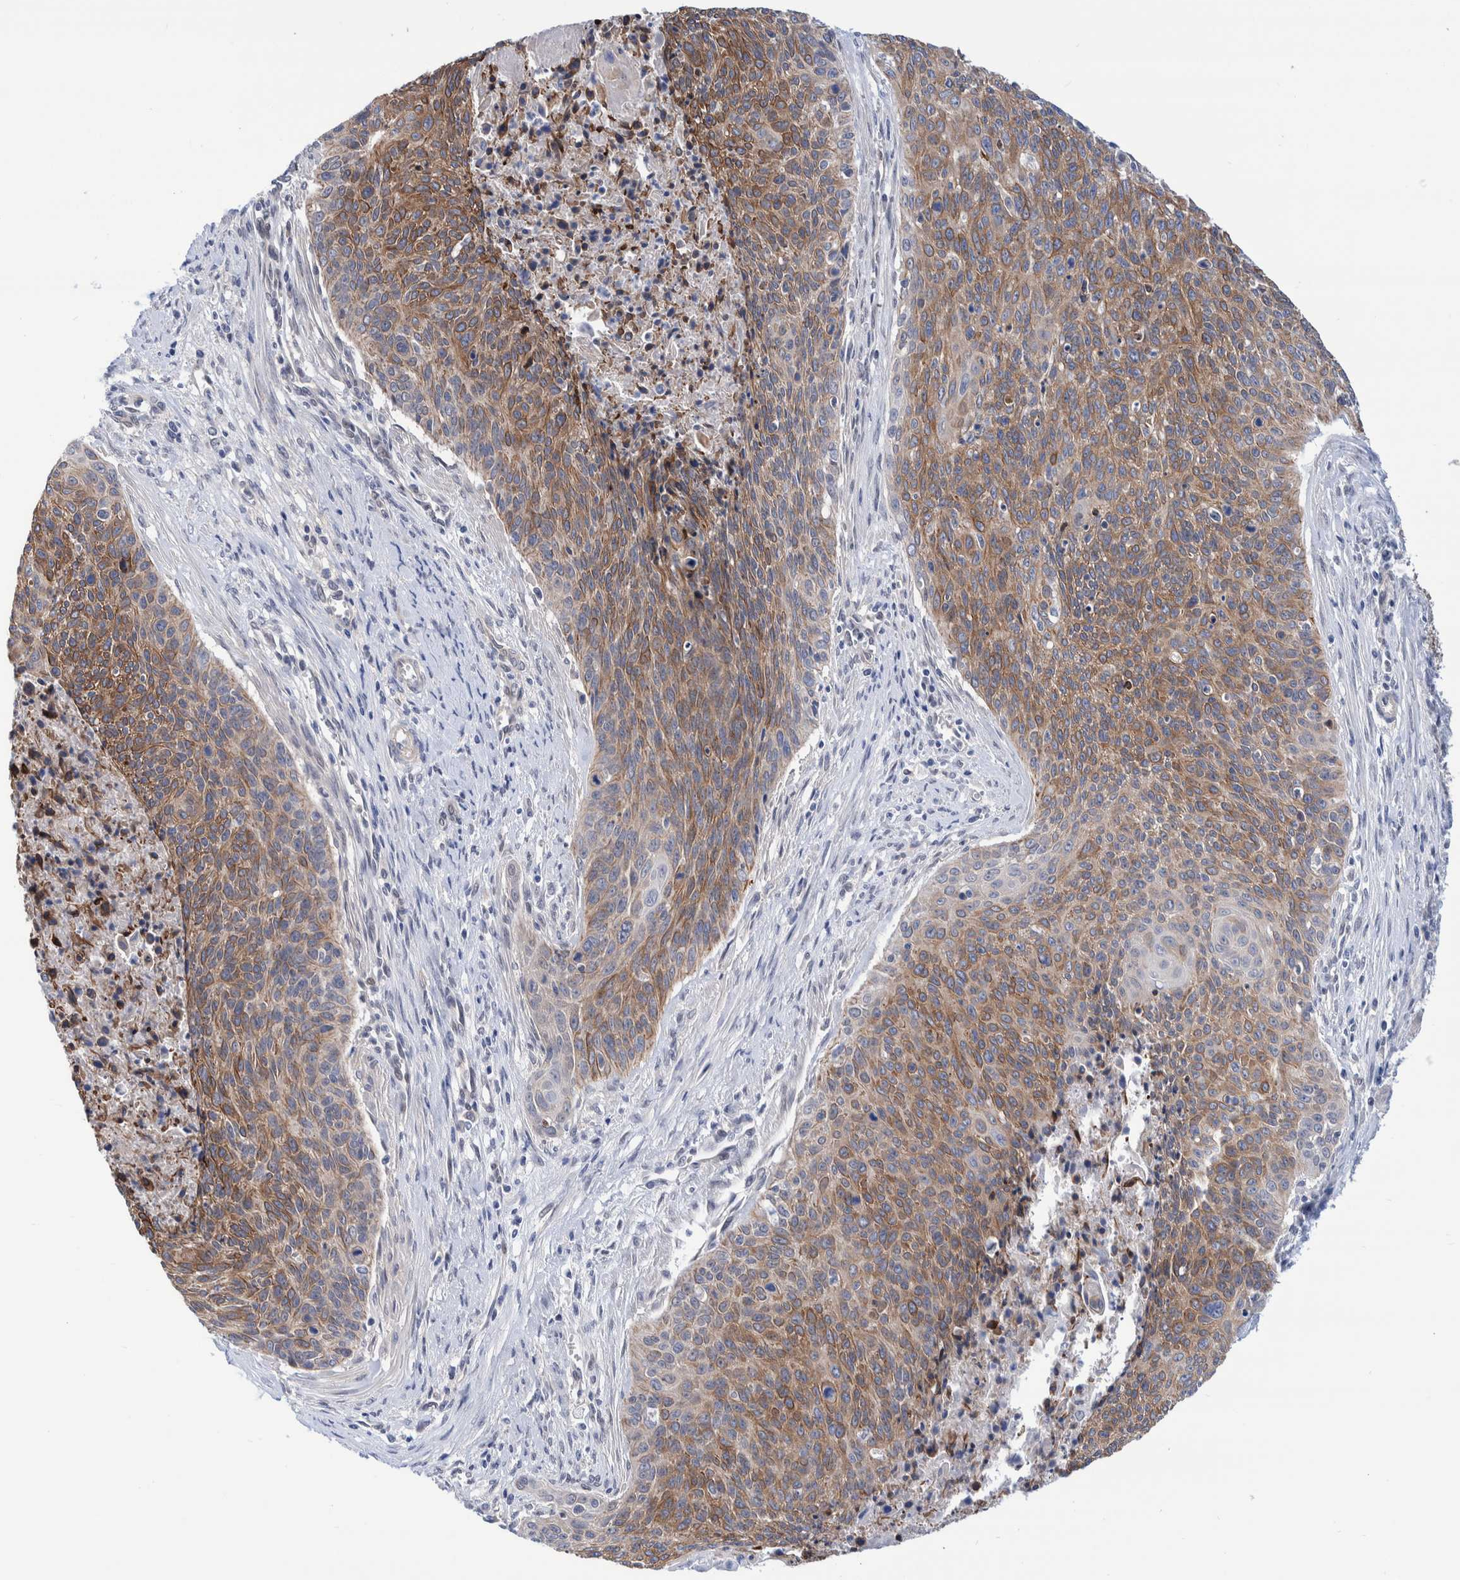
{"staining": {"intensity": "moderate", "quantity": ">75%", "location": "cytoplasmic/membranous"}, "tissue": "cervical cancer", "cell_type": "Tumor cells", "image_type": "cancer", "snomed": [{"axis": "morphology", "description": "Squamous cell carcinoma, NOS"}, {"axis": "topography", "description": "Cervix"}], "caption": "Squamous cell carcinoma (cervical) was stained to show a protein in brown. There is medium levels of moderate cytoplasmic/membranous expression in about >75% of tumor cells.", "gene": "PFAS", "patient": {"sex": "female", "age": 55}}